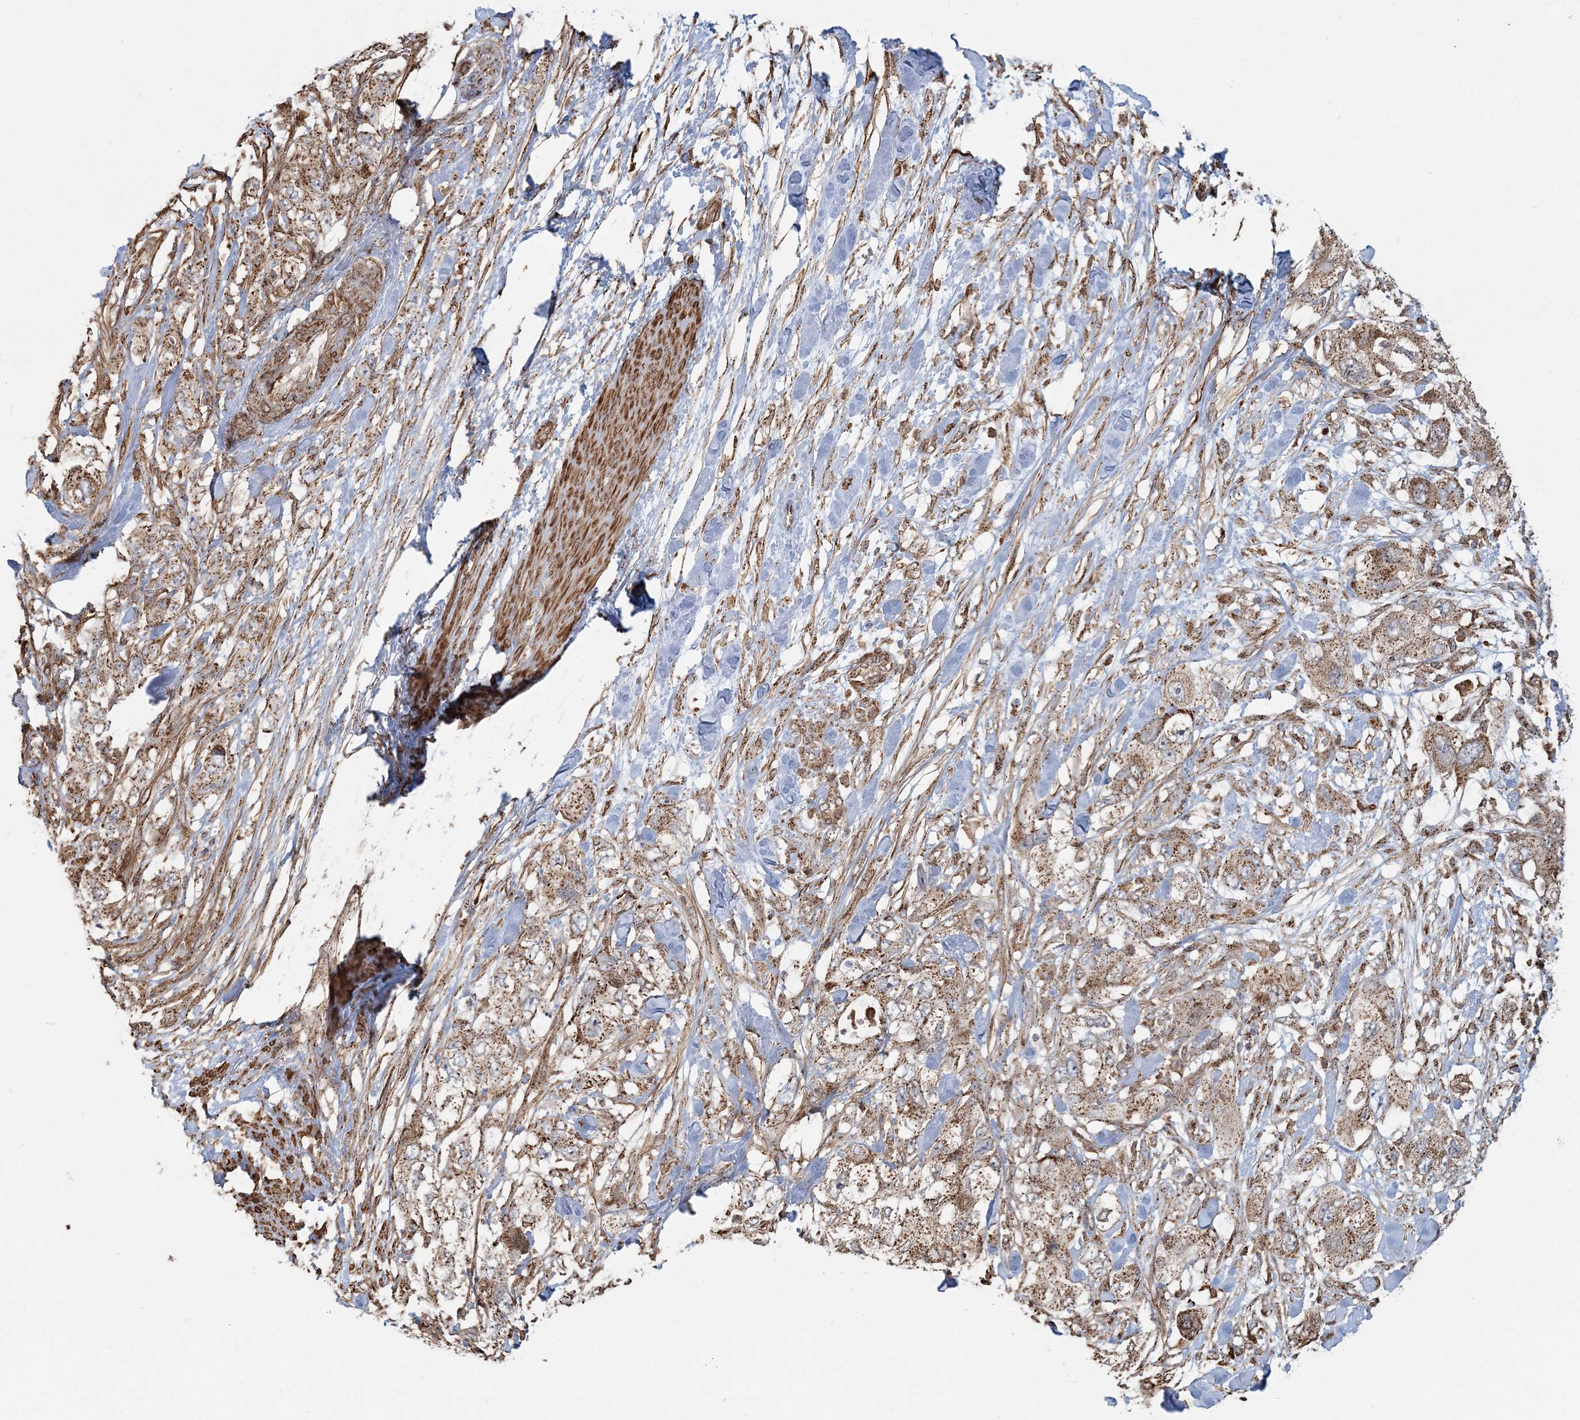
{"staining": {"intensity": "moderate", "quantity": ">75%", "location": "cytoplasmic/membranous"}, "tissue": "pancreatic cancer", "cell_type": "Tumor cells", "image_type": "cancer", "snomed": [{"axis": "morphology", "description": "Adenocarcinoma, NOS"}, {"axis": "topography", "description": "Pancreas"}], "caption": "Tumor cells show medium levels of moderate cytoplasmic/membranous positivity in approximately >75% of cells in human pancreatic cancer.", "gene": "TRAF3IP2", "patient": {"sex": "female", "age": 73}}